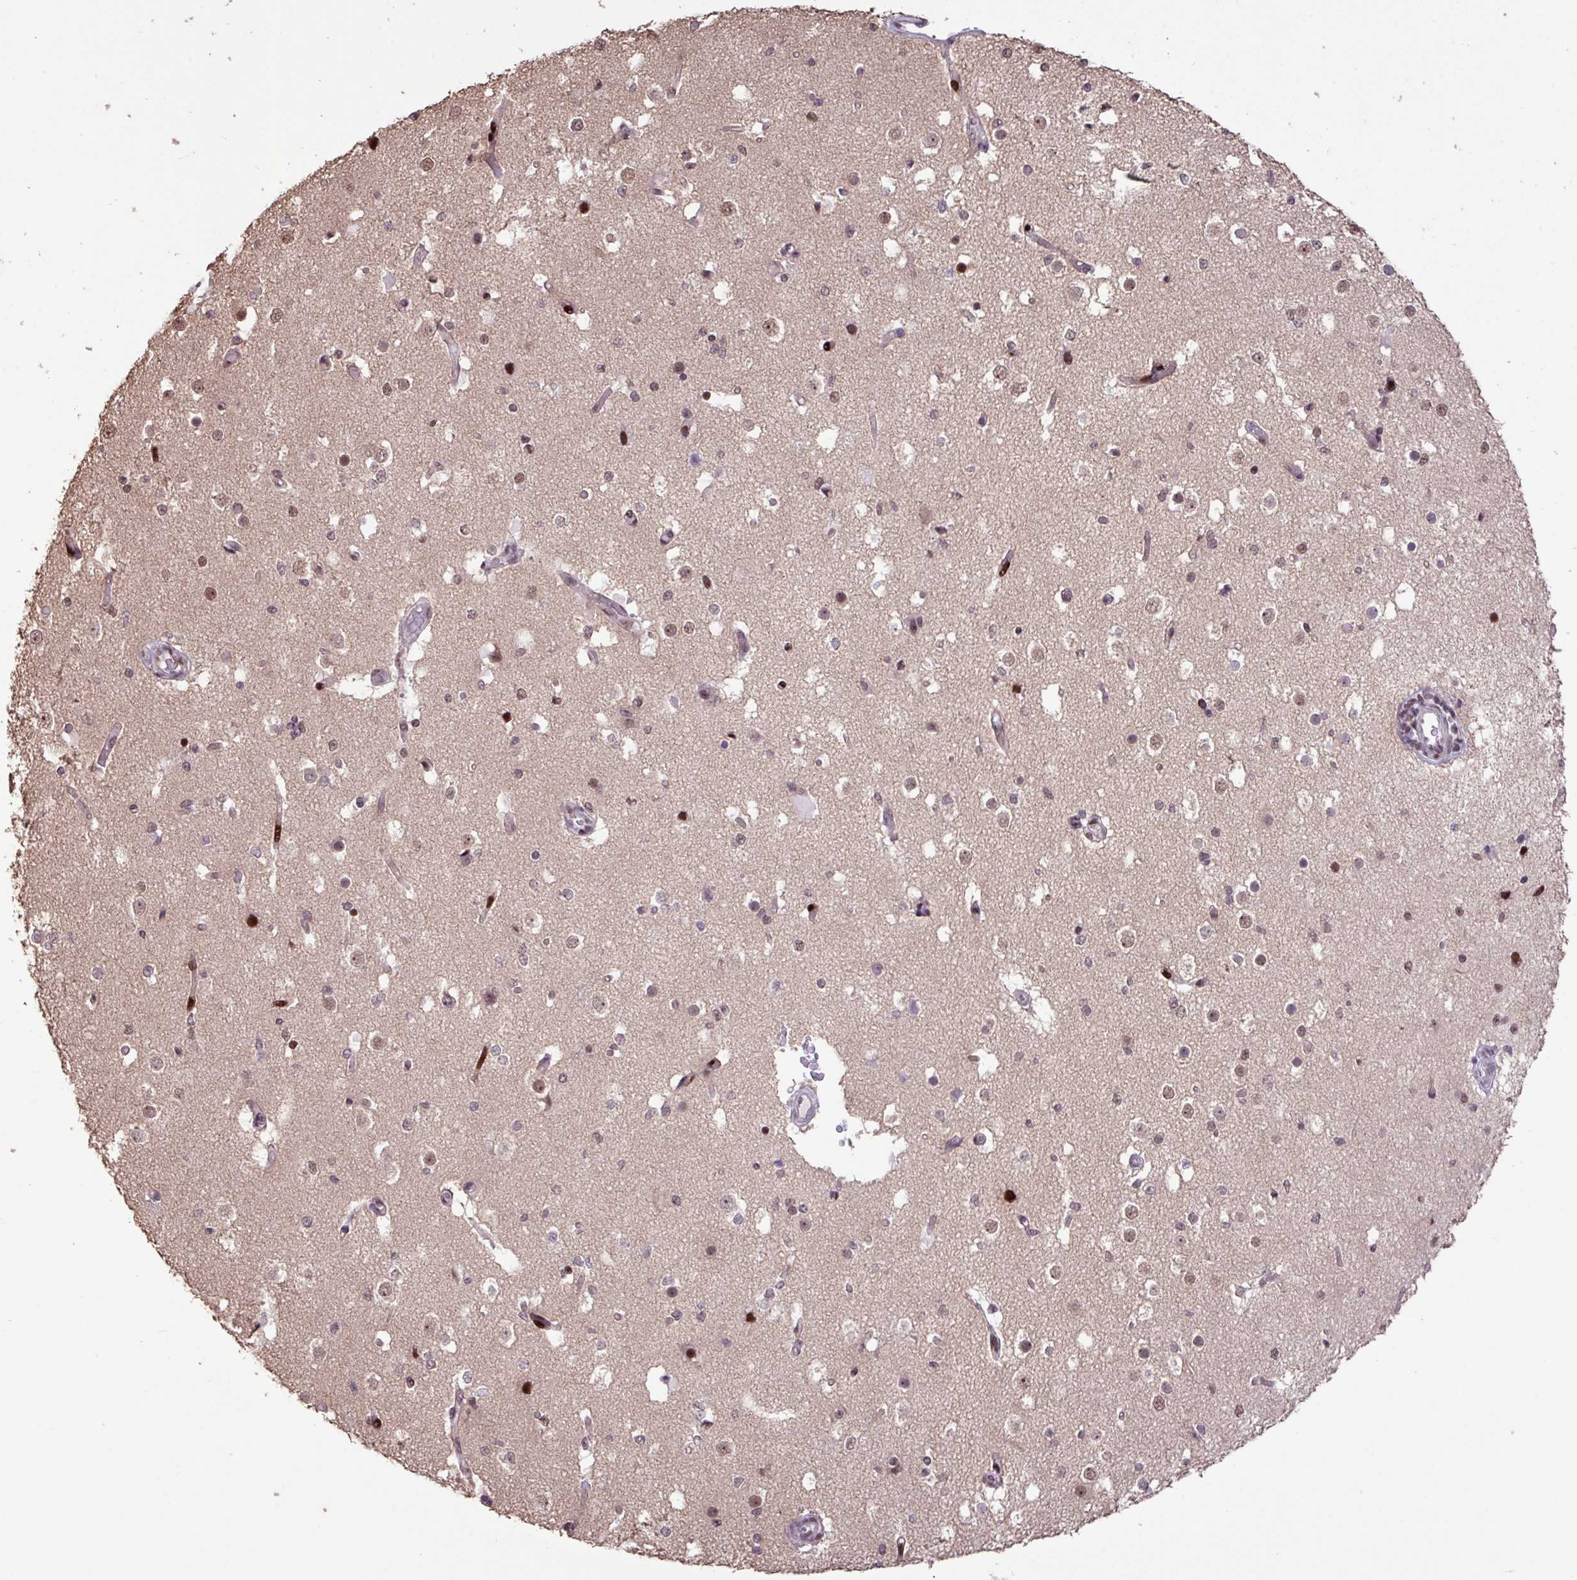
{"staining": {"intensity": "weak", "quantity": ">75%", "location": "nuclear"}, "tissue": "cerebral cortex", "cell_type": "Endothelial cells", "image_type": "normal", "snomed": [{"axis": "morphology", "description": "Normal tissue, NOS"}, {"axis": "morphology", "description": "Inflammation, NOS"}, {"axis": "topography", "description": "Cerebral cortex"}], "caption": "The micrograph displays immunohistochemical staining of normal cerebral cortex. There is weak nuclear positivity is identified in about >75% of endothelial cells. (DAB (3,3'-diaminobenzidine) = brown stain, brightfield microscopy at high magnification).", "gene": "ZNF709", "patient": {"sex": "male", "age": 6}}